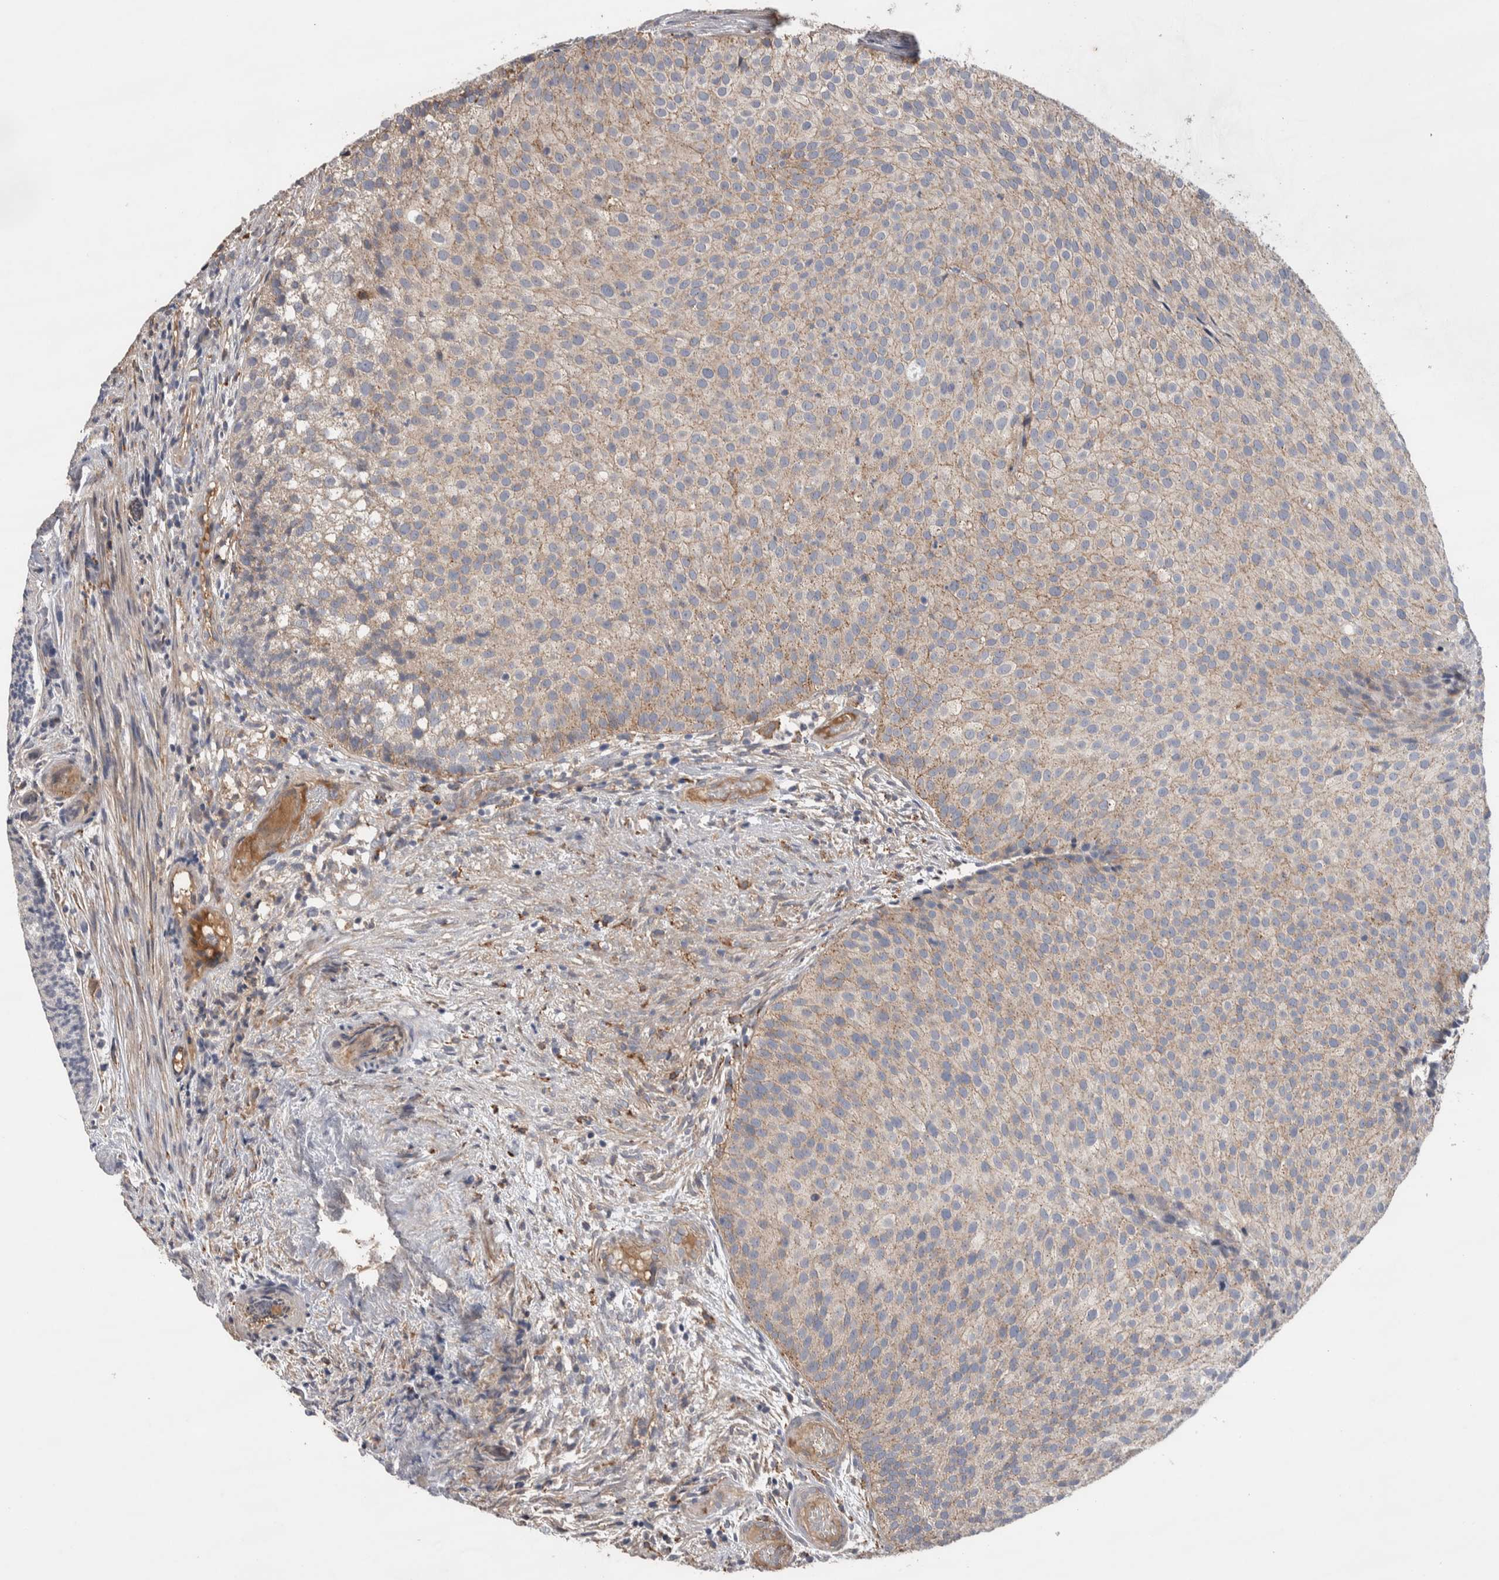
{"staining": {"intensity": "moderate", "quantity": "25%-75%", "location": "cytoplasmic/membranous"}, "tissue": "urothelial cancer", "cell_type": "Tumor cells", "image_type": "cancer", "snomed": [{"axis": "morphology", "description": "Urothelial carcinoma, Low grade"}, {"axis": "topography", "description": "Urinary bladder"}], "caption": "This is a histology image of IHC staining of urothelial carcinoma (low-grade), which shows moderate positivity in the cytoplasmic/membranous of tumor cells.", "gene": "GCNA", "patient": {"sex": "male", "age": 86}}